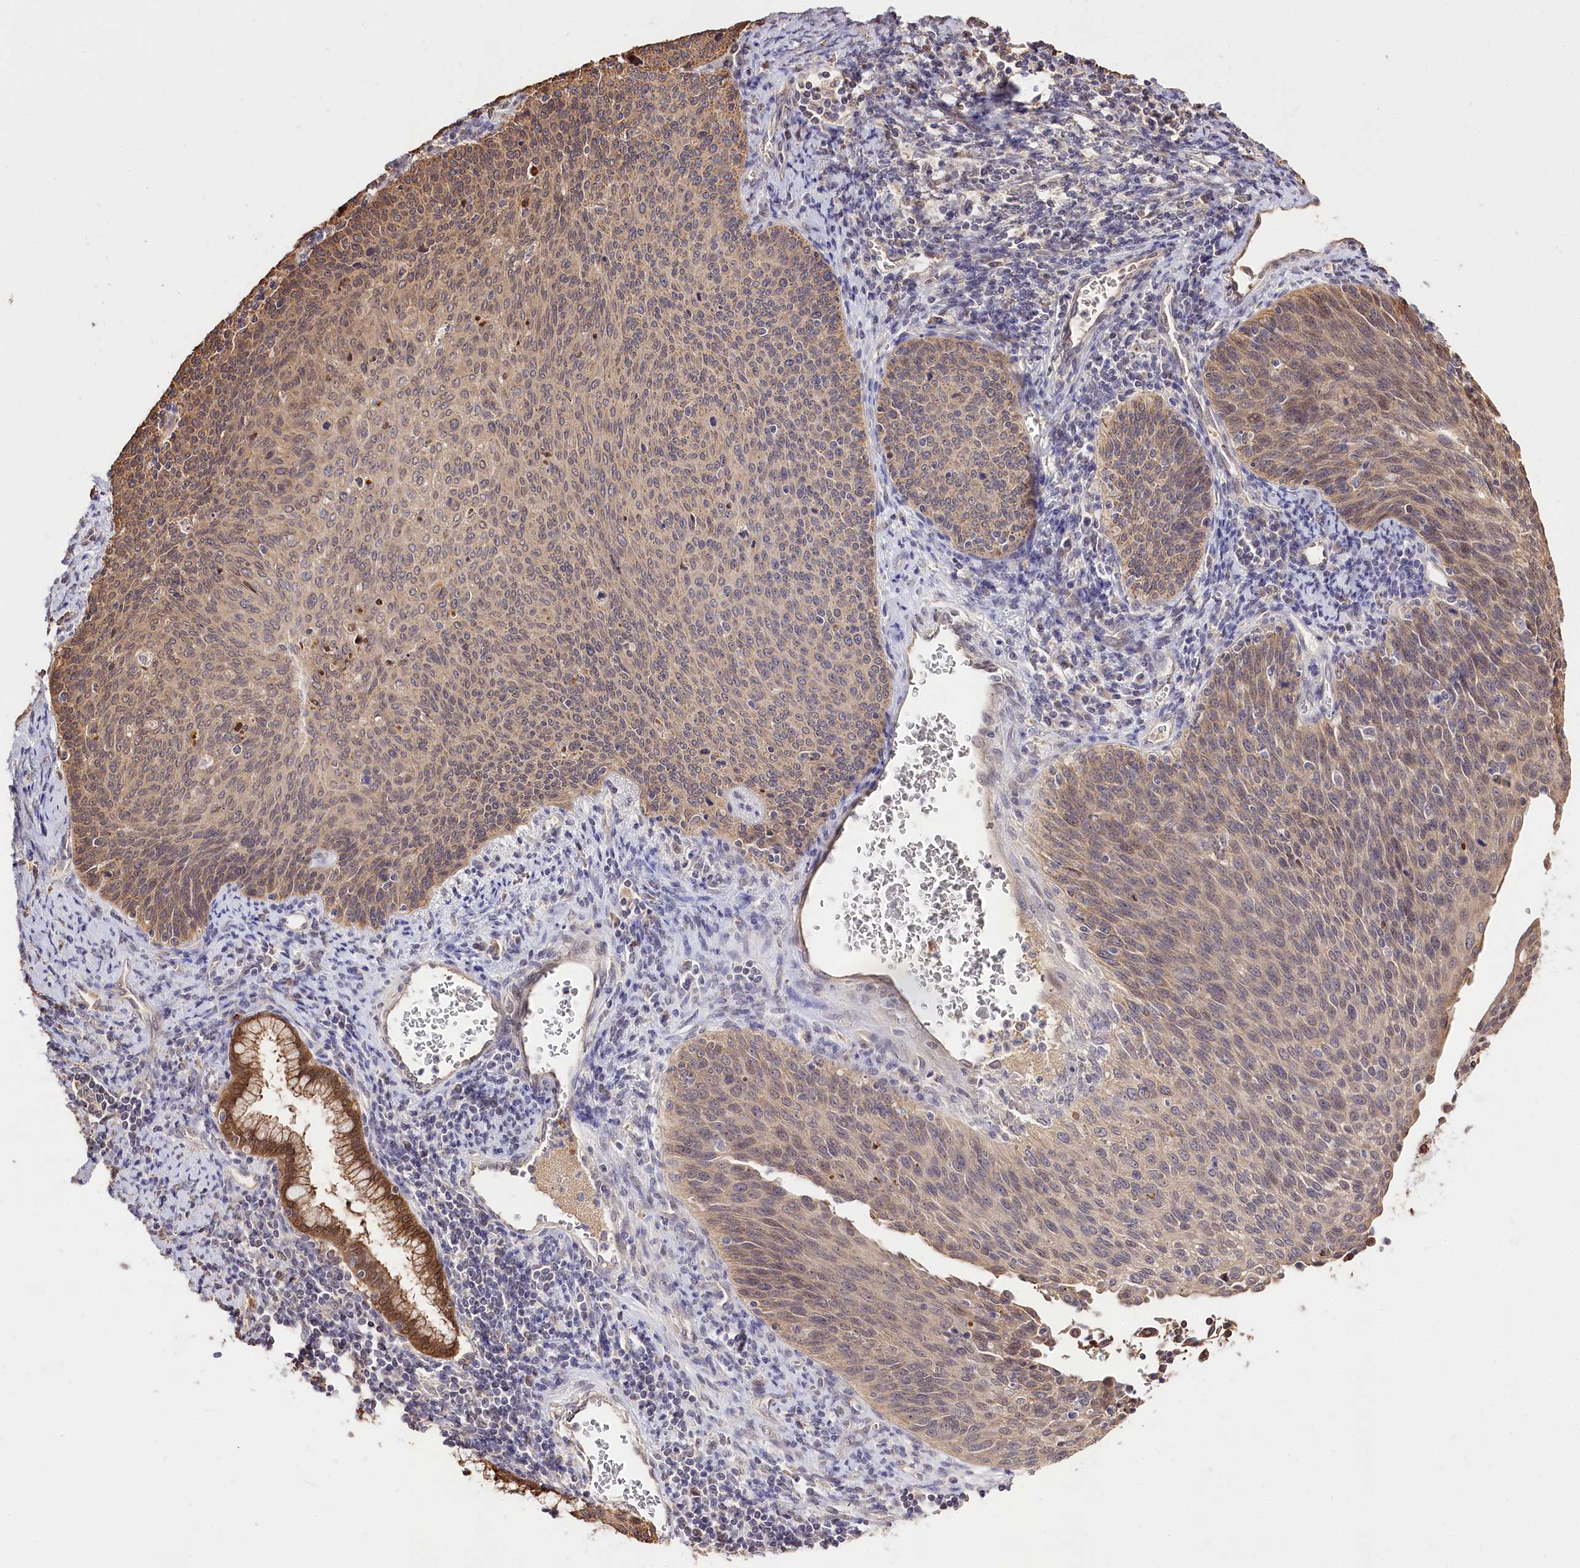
{"staining": {"intensity": "moderate", "quantity": ">75%", "location": "cytoplasmic/membranous"}, "tissue": "cervical cancer", "cell_type": "Tumor cells", "image_type": "cancer", "snomed": [{"axis": "morphology", "description": "Squamous cell carcinoma, NOS"}, {"axis": "topography", "description": "Cervix"}], "caption": "A high-resolution histopathology image shows immunohistochemistry (IHC) staining of cervical squamous cell carcinoma, which exhibits moderate cytoplasmic/membranous positivity in approximately >75% of tumor cells.", "gene": "R3HDM2", "patient": {"sex": "female", "age": 55}}